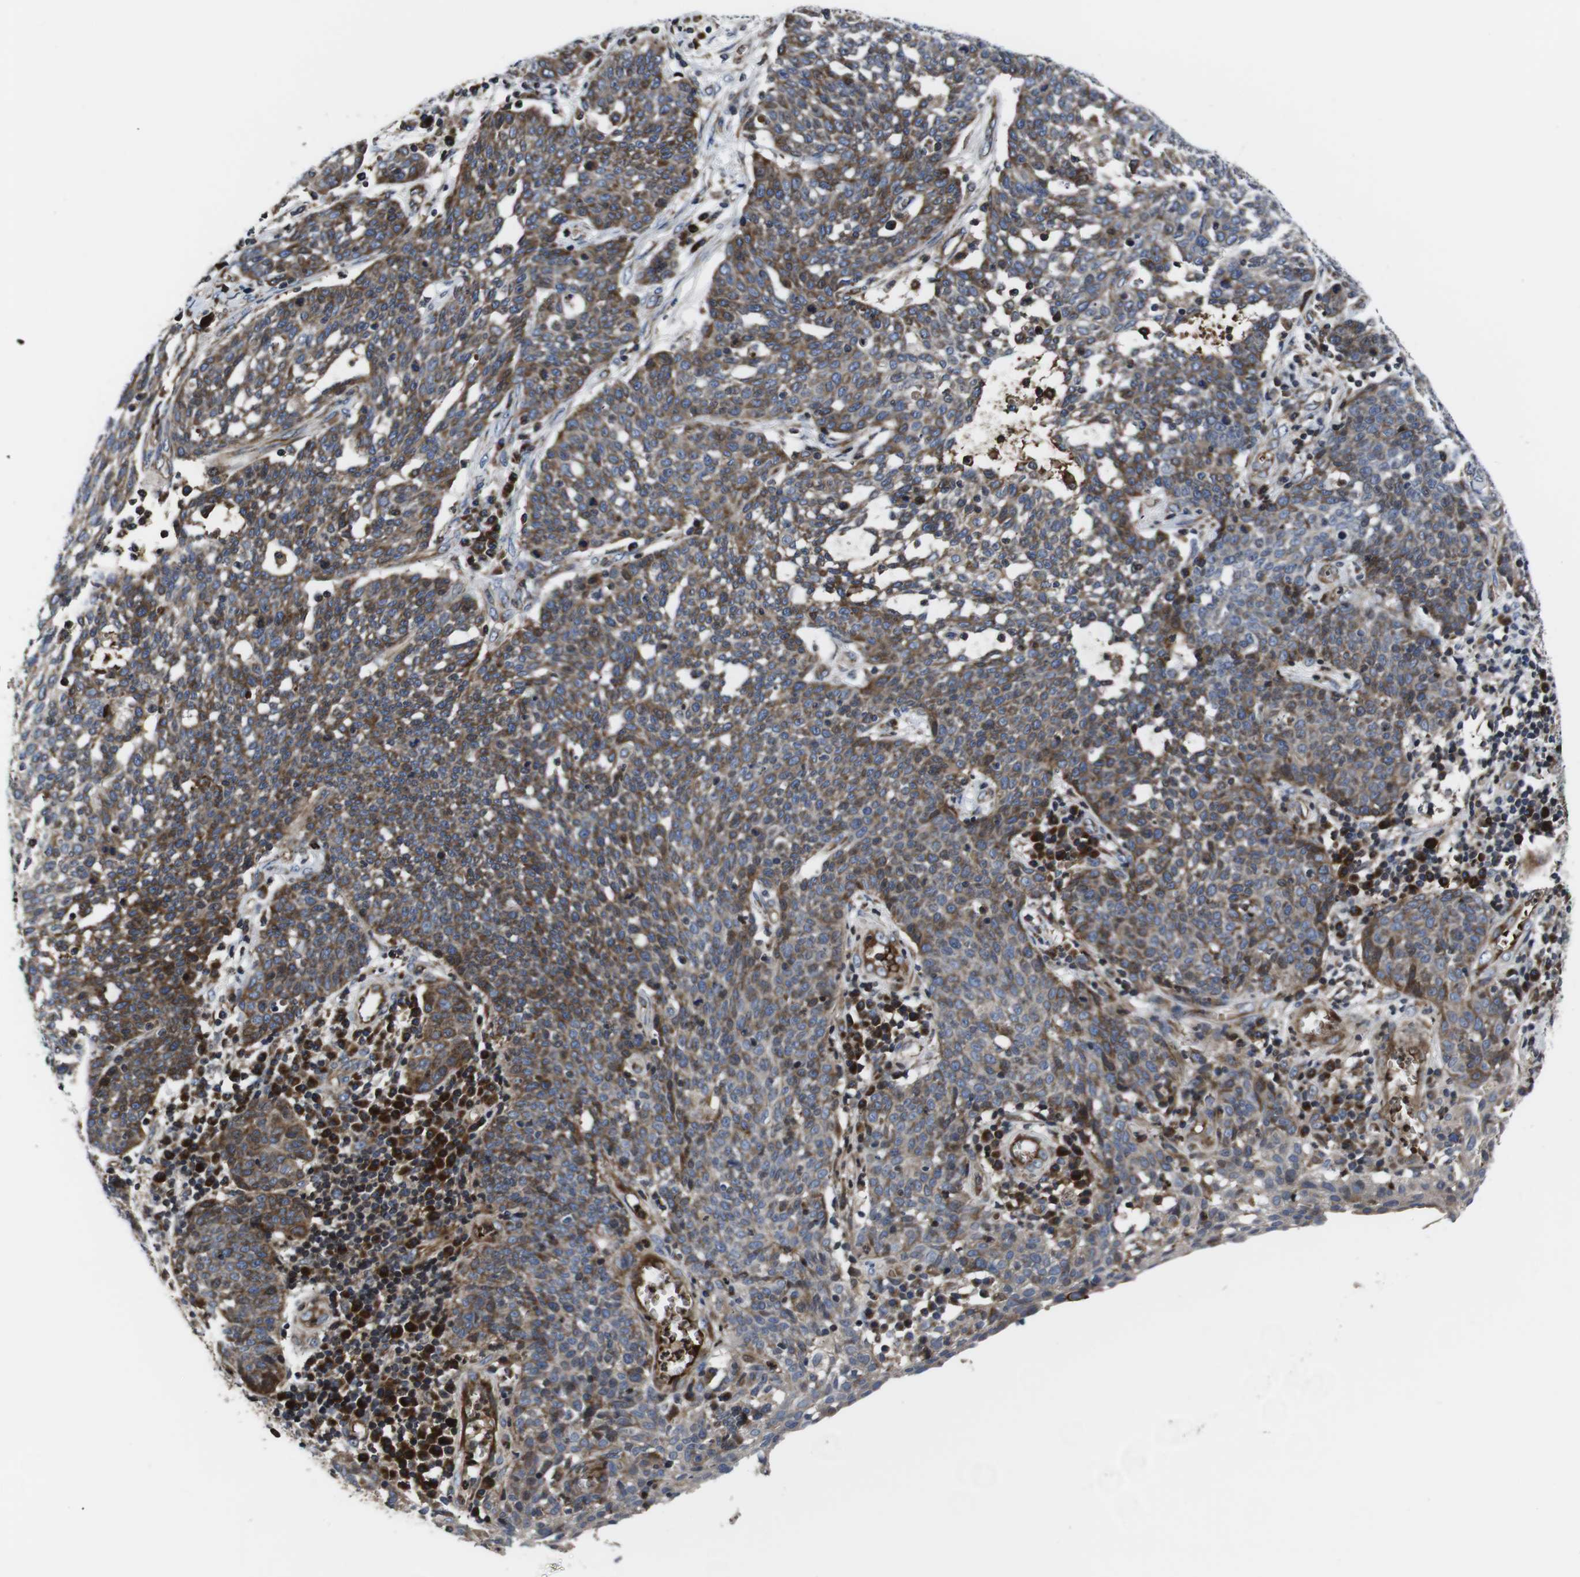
{"staining": {"intensity": "moderate", "quantity": ">75%", "location": "cytoplasmic/membranous"}, "tissue": "cervical cancer", "cell_type": "Tumor cells", "image_type": "cancer", "snomed": [{"axis": "morphology", "description": "Squamous cell carcinoma, NOS"}, {"axis": "topography", "description": "Cervix"}], "caption": "Immunohistochemistry (DAB (3,3'-diaminobenzidine)) staining of human squamous cell carcinoma (cervical) reveals moderate cytoplasmic/membranous protein positivity in about >75% of tumor cells.", "gene": "SMYD3", "patient": {"sex": "female", "age": 34}}